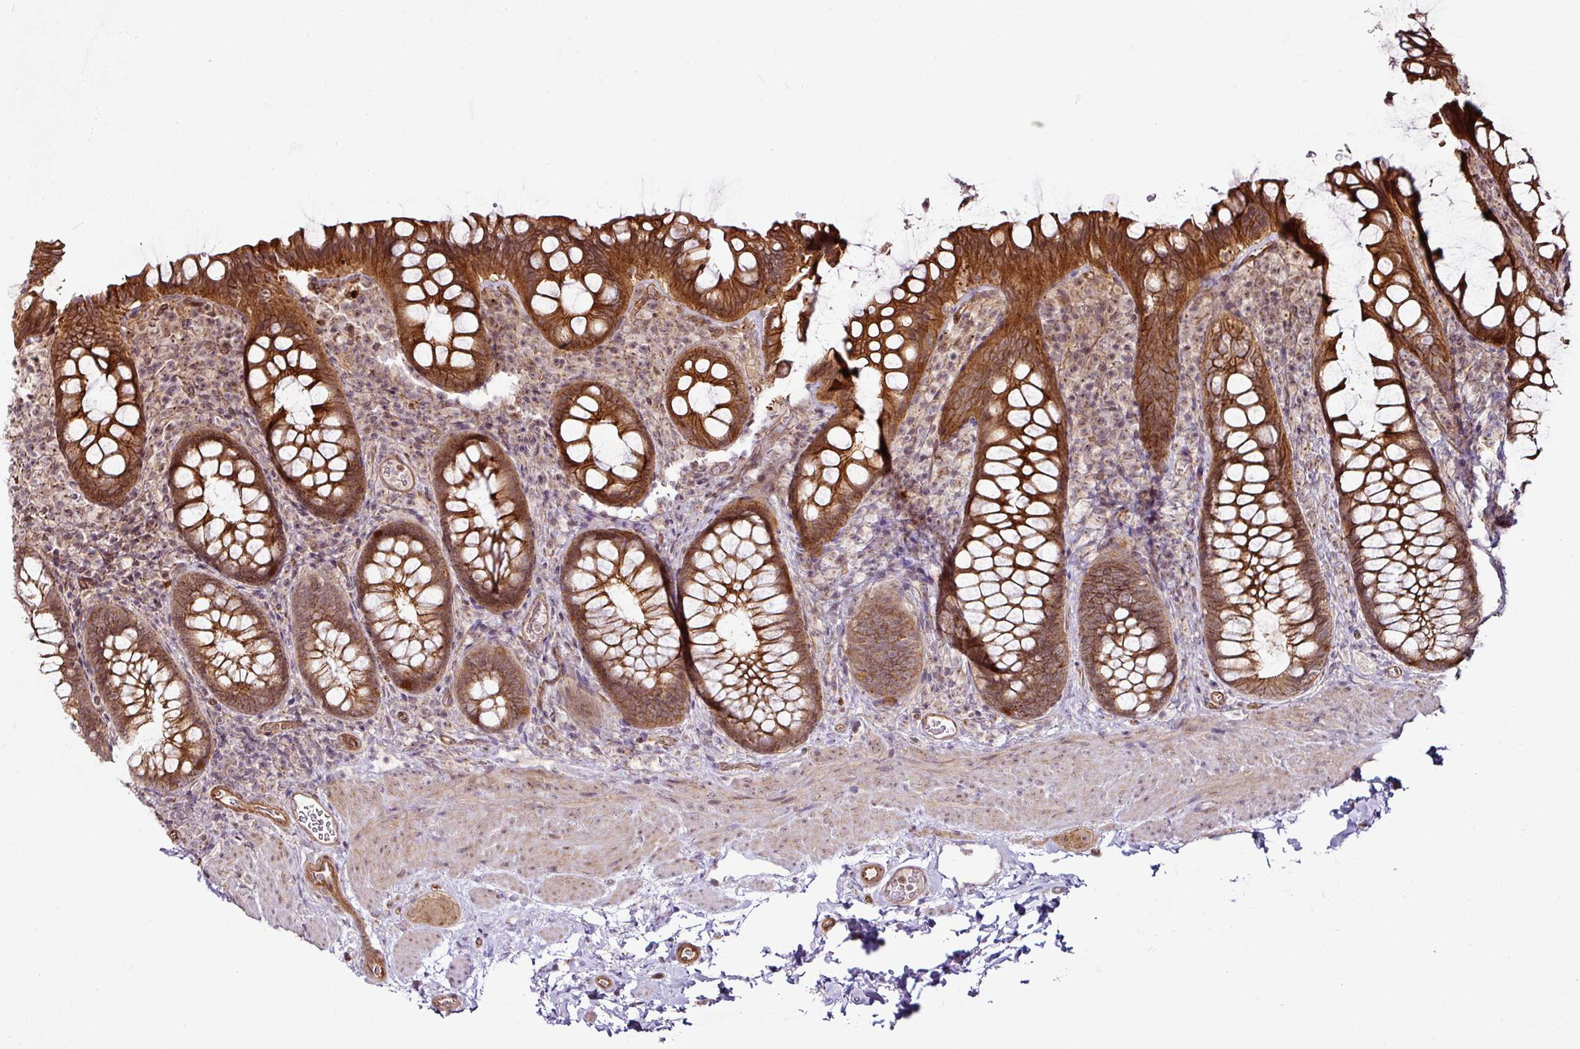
{"staining": {"intensity": "strong", "quantity": ">75%", "location": "cytoplasmic/membranous"}, "tissue": "rectum", "cell_type": "Glandular cells", "image_type": "normal", "snomed": [{"axis": "morphology", "description": "Normal tissue, NOS"}, {"axis": "topography", "description": "Rectum"}], "caption": "A brown stain labels strong cytoplasmic/membranous staining of a protein in glandular cells of benign human rectum. (DAB (3,3'-diaminobenzidine) IHC with brightfield microscopy, high magnification).", "gene": "DCAF13", "patient": {"sex": "female", "age": 69}}